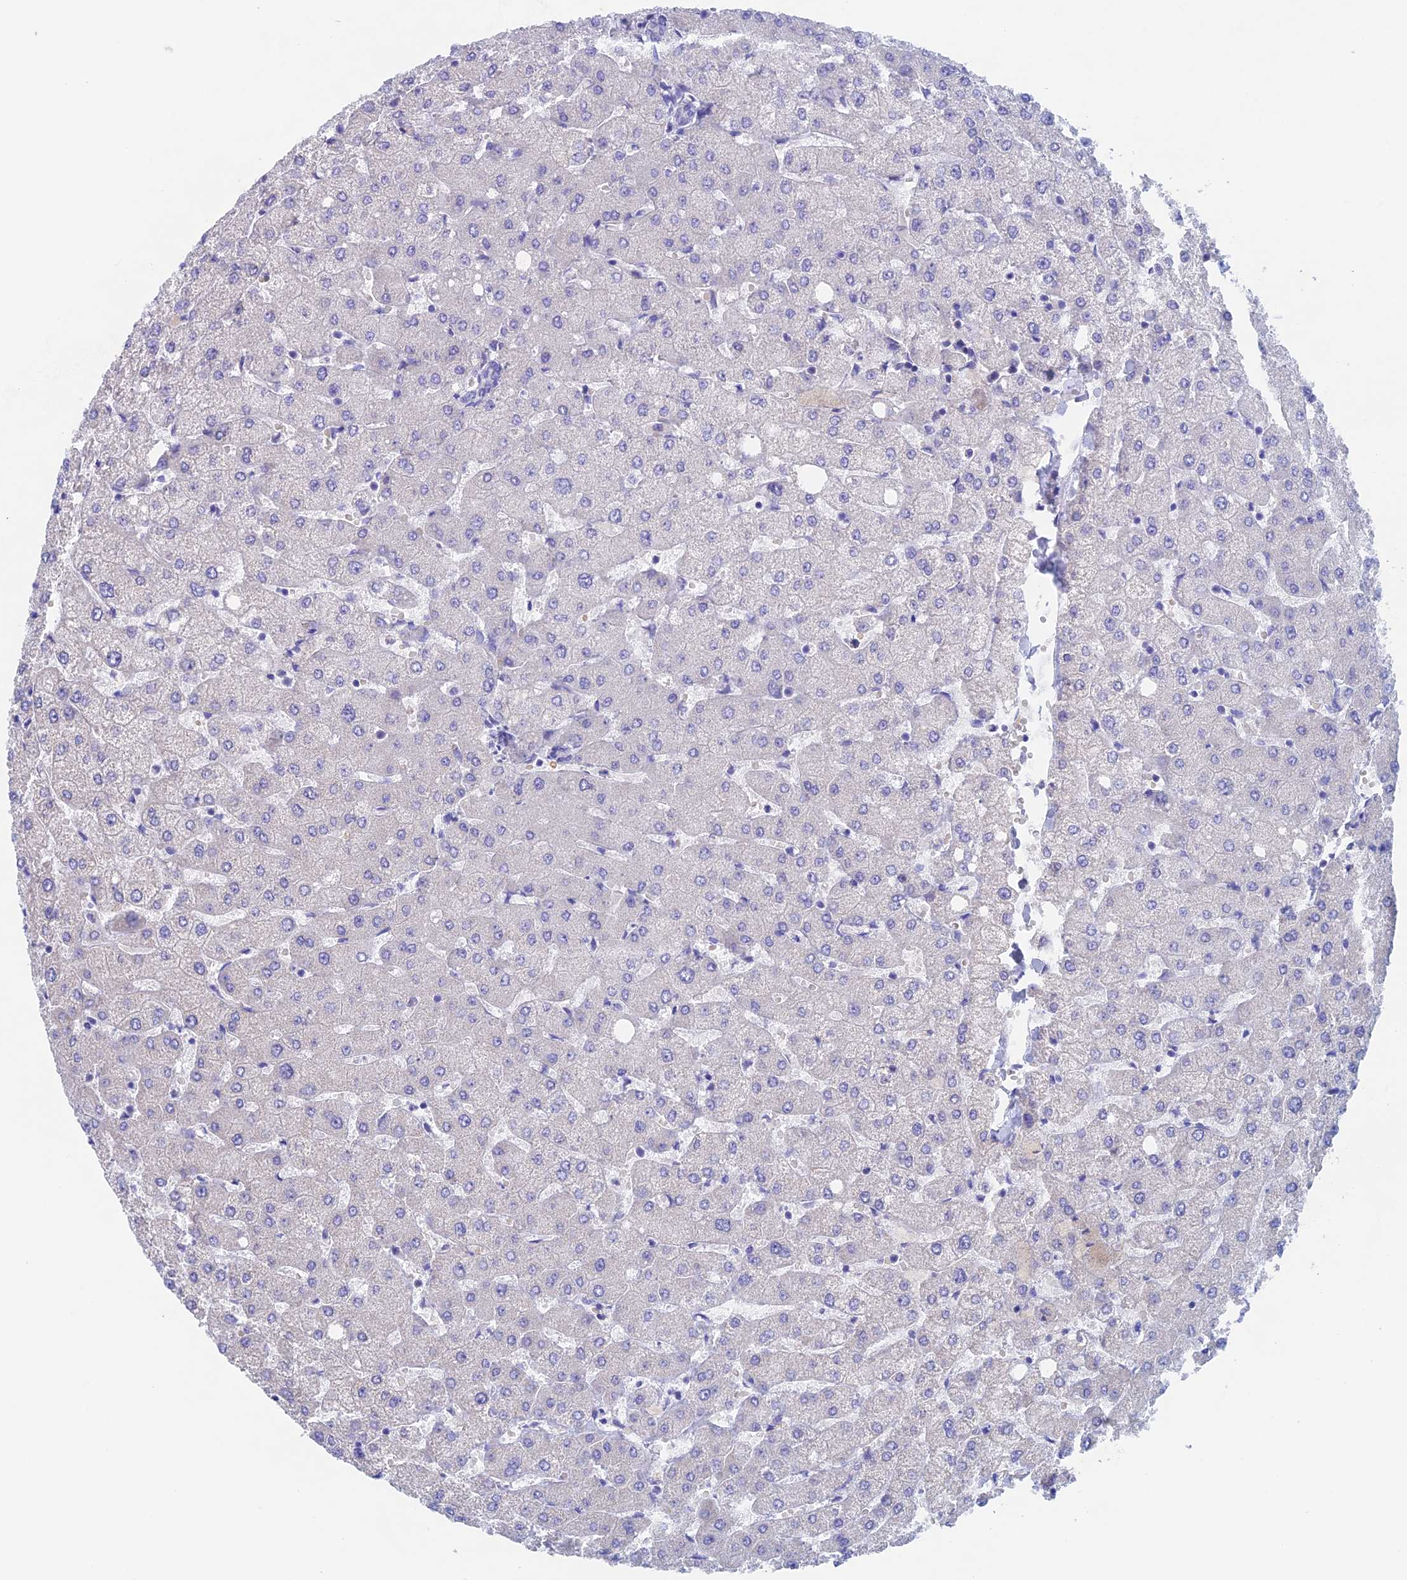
{"staining": {"intensity": "negative", "quantity": "none", "location": "none"}, "tissue": "liver", "cell_type": "Cholangiocytes", "image_type": "normal", "snomed": [{"axis": "morphology", "description": "Normal tissue, NOS"}, {"axis": "topography", "description": "Liver"}], "caption": "IHC photomicrograph of normal liver: liver stained with DAB (3,3'-diaminobenzidine) shows no significant protein expression in cholangiocytes.", "gene": "PSMC3IP", "patient": {"sex": "female", "age": 54}}